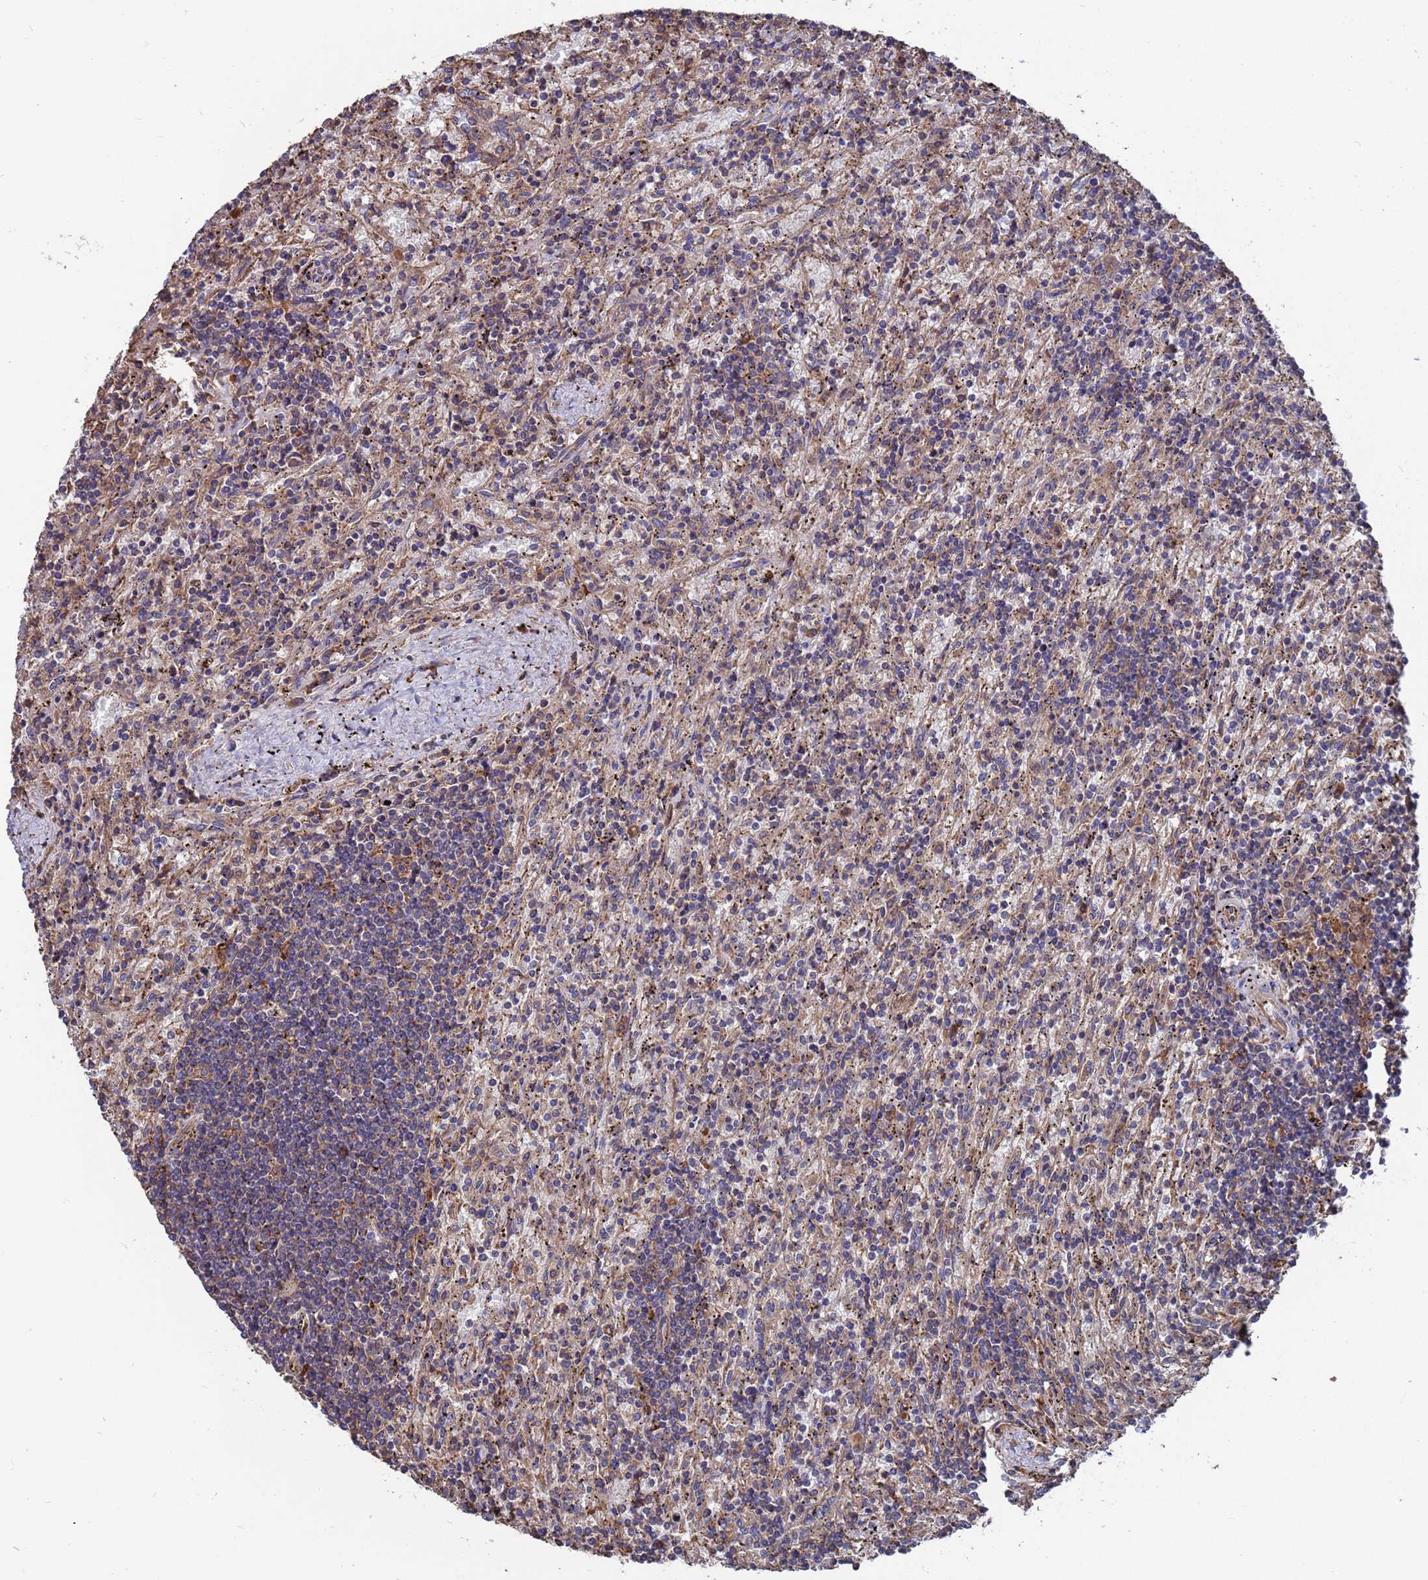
{"staining": {"intensity": "weak", "quantity": "<25%", "location": "cytoplasmic/membranous"}, "tissue": "lymphoma", "cell_type": "Tumor cells", "image_type": "cancer", "snomed": [{"axis": "morphology", "description": "Malignant lymphoma, non-Hodgkin's type, Low grade"}, {"axis": "topography", "description": "Spleen"}], "caption": "Human lymphoma stained for a protein using IHC displays no positivity in tumor cells.", "gene": "PYCR1", "patient": {"sex": "male", "age": 76}}